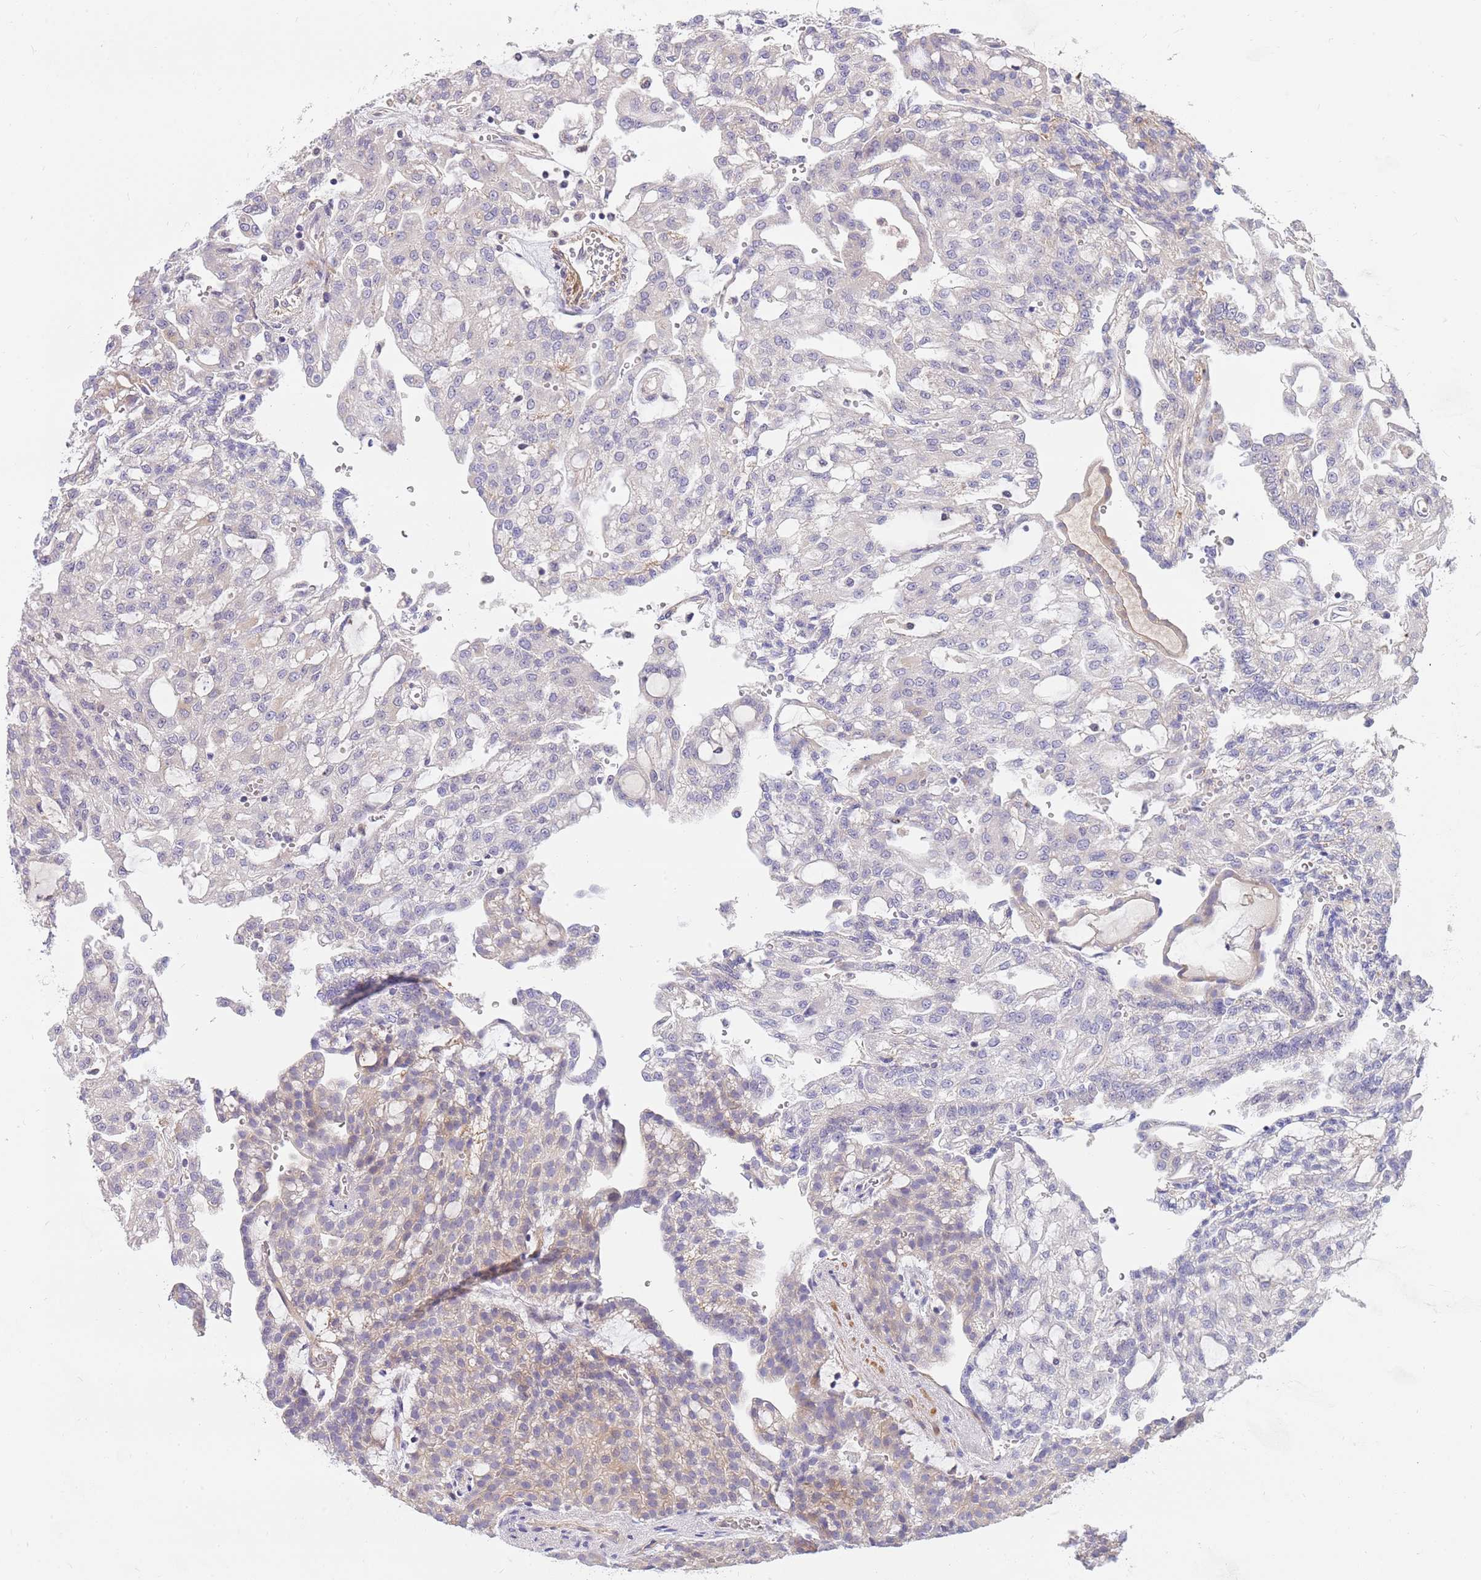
{"staining": {"intensity": "negative", "quantity": "none", "location": "none"}, "tissue": "renal cancer", "cell_type": "Tumor cells", "image_type": "cancer", "snomed": [{"axis": "morphology", "description": "Adenocarcinoma, NOS"}, {"axis": "topography", "description": "Kidney"}], "caption": "This is an immunohistochemistry (IHC) micrograph of renal cancer (adenocarcinoma). There is no expression in tumor cells.", "gene": "MVD", "patient": {"sex": "male", "age": 63}}